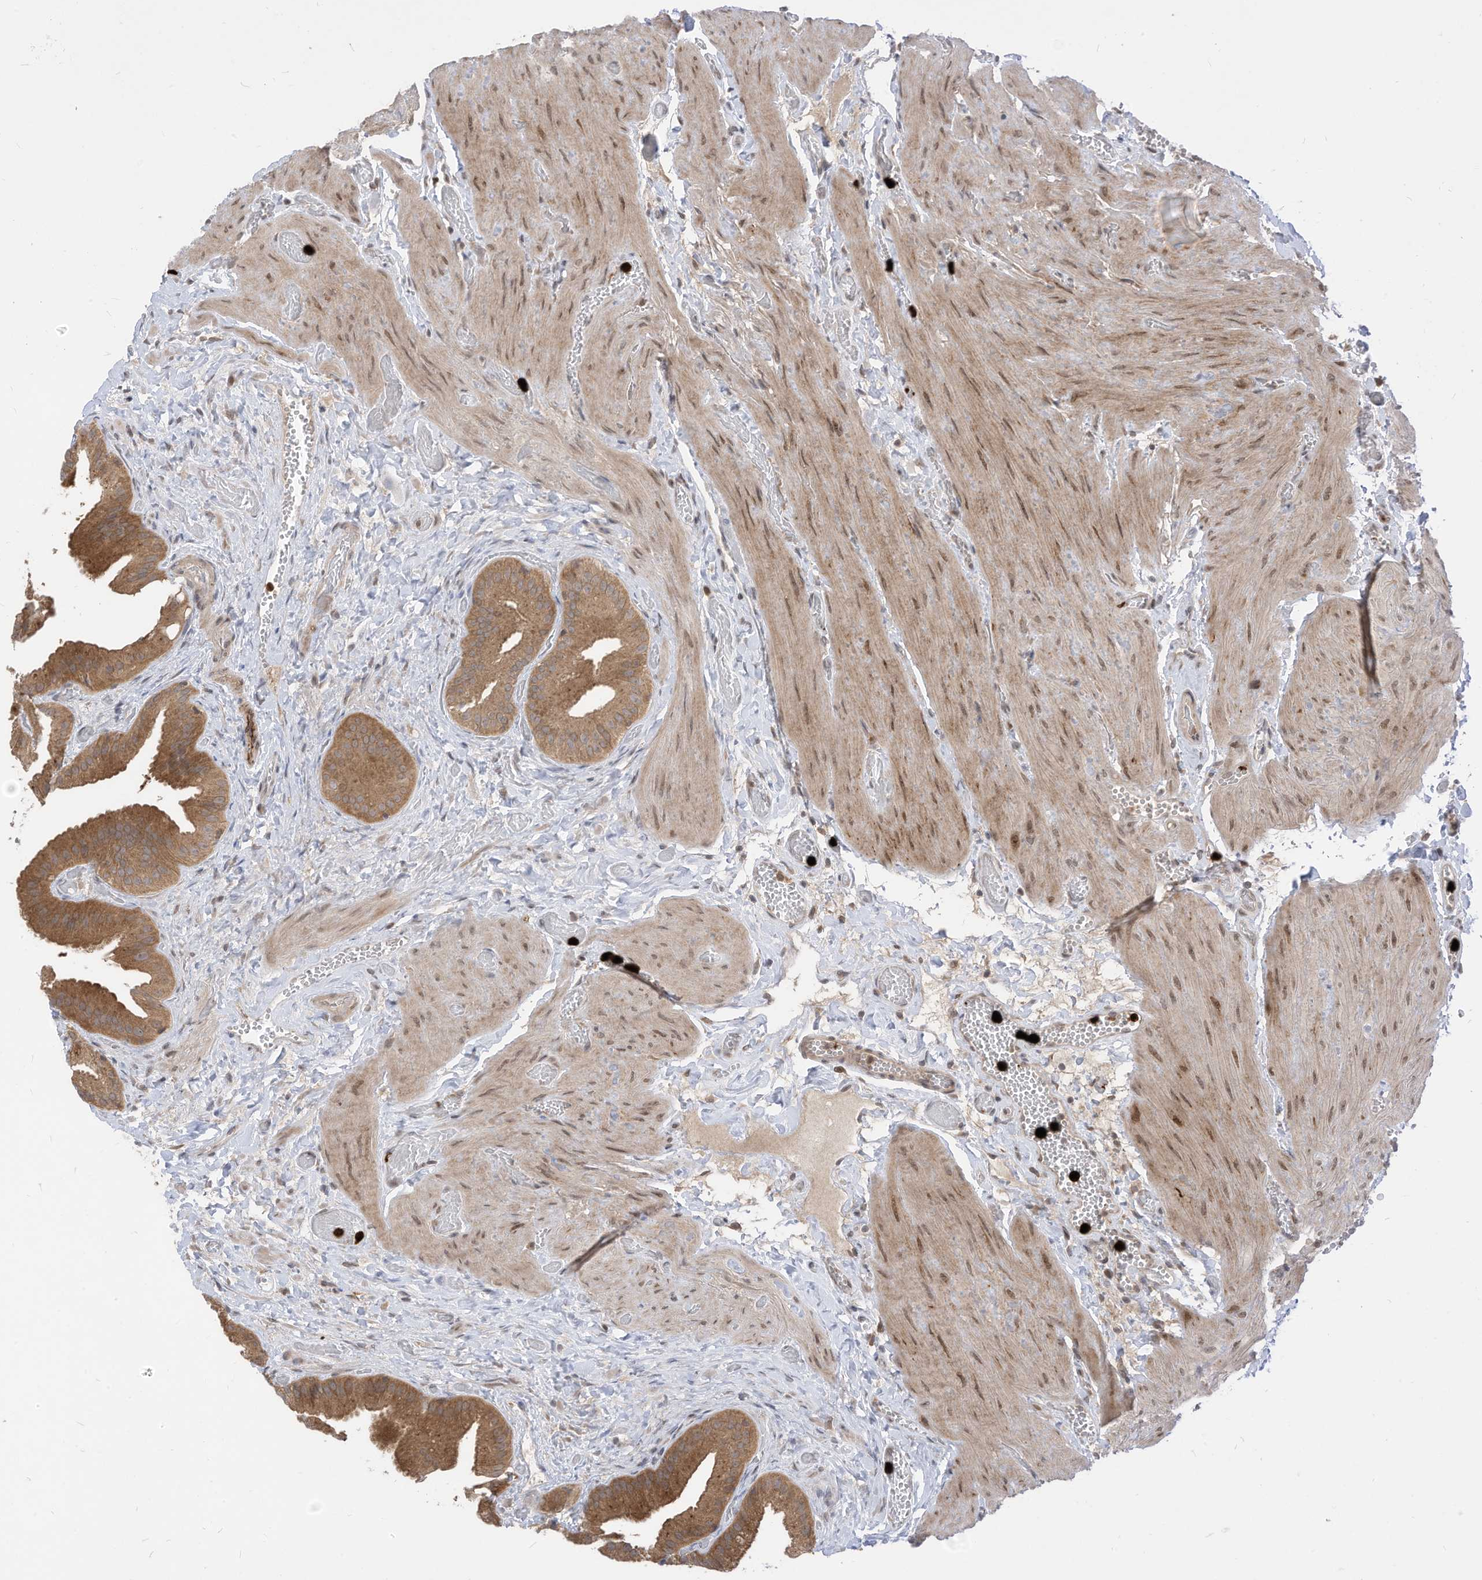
{"staining": {"intensity": "moderate", "quantity": ">75%", "location": "cytoplasmic/membranous"}, "tissue": "gallbladder", "cell_type": "Glandular cells", "image_type": "normal", "snomed": [{"axis": "morphology", "description": "Normal tissue, NOS"}, {"axis": "topography", "description": "Gallbladder"}], "caption": "Gallbladder stained with immunohistochemistry (IHC) demonstrates moderate cytoplasmic/membranous expression in approximately >75% of glandular cells. (IHC, brightfield microscopy, high magnification).", "gene": "CNKSR1", "patient": {"sex": "female", "age": 64}}